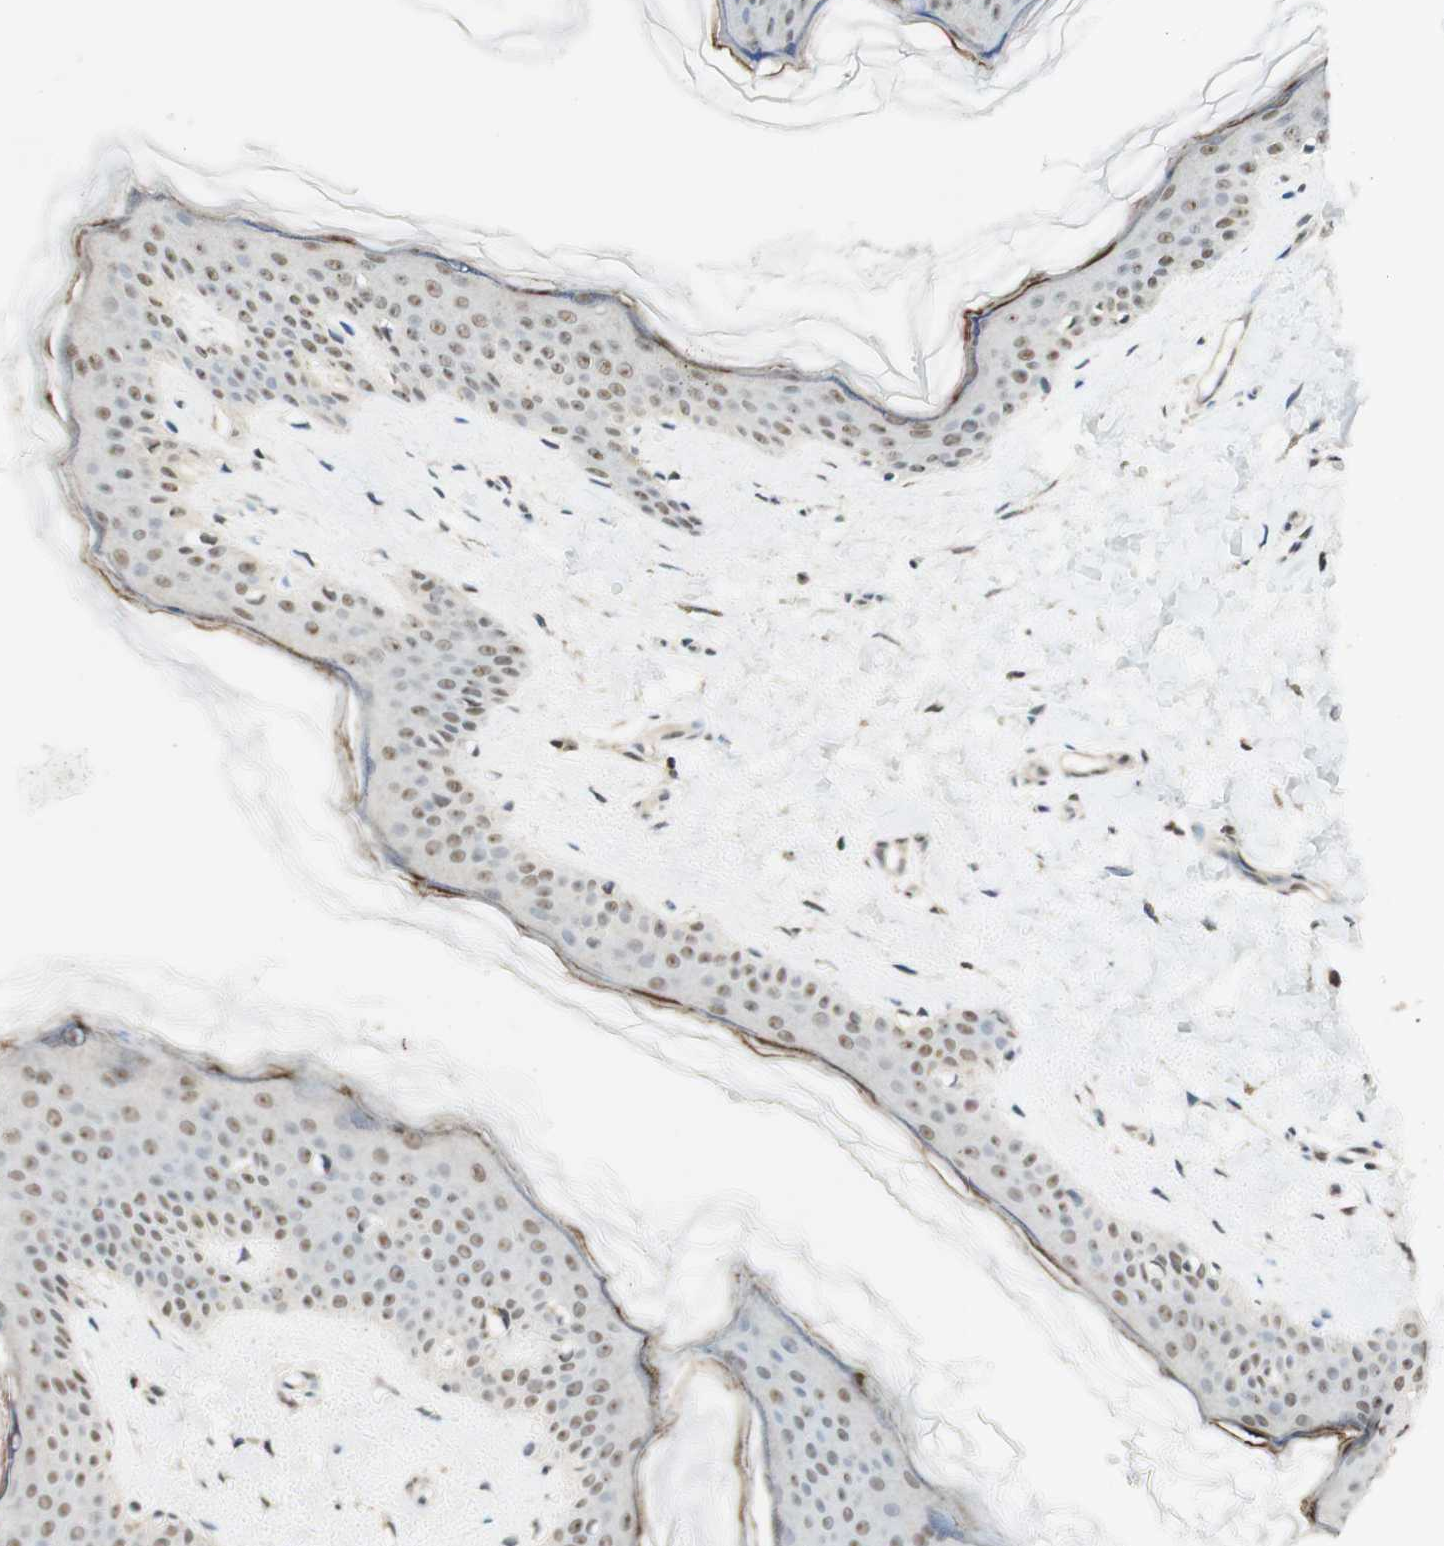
{"staining": {"intensity": "weak", "quantity": "25%-75%", "location": "cytoplasmic/membranous,nuclear"}, "tissue": "skin", "cell_type": "Fibroblasts", "image_type": "normal", "snomed": [{"axis": "morphology", "description": "Normal tissue, NOS"}, {"axis": "topography", "description": "Skin"}], "caption": "This image displays immunohistochemistry staining of benign human skin, with low weak cytoplasmic/membranous,nuclear staining in approximately 25%-75% of fibroblasts.", "gene": "SPINT2", "patient": {"sex": "female", "age": 41}}